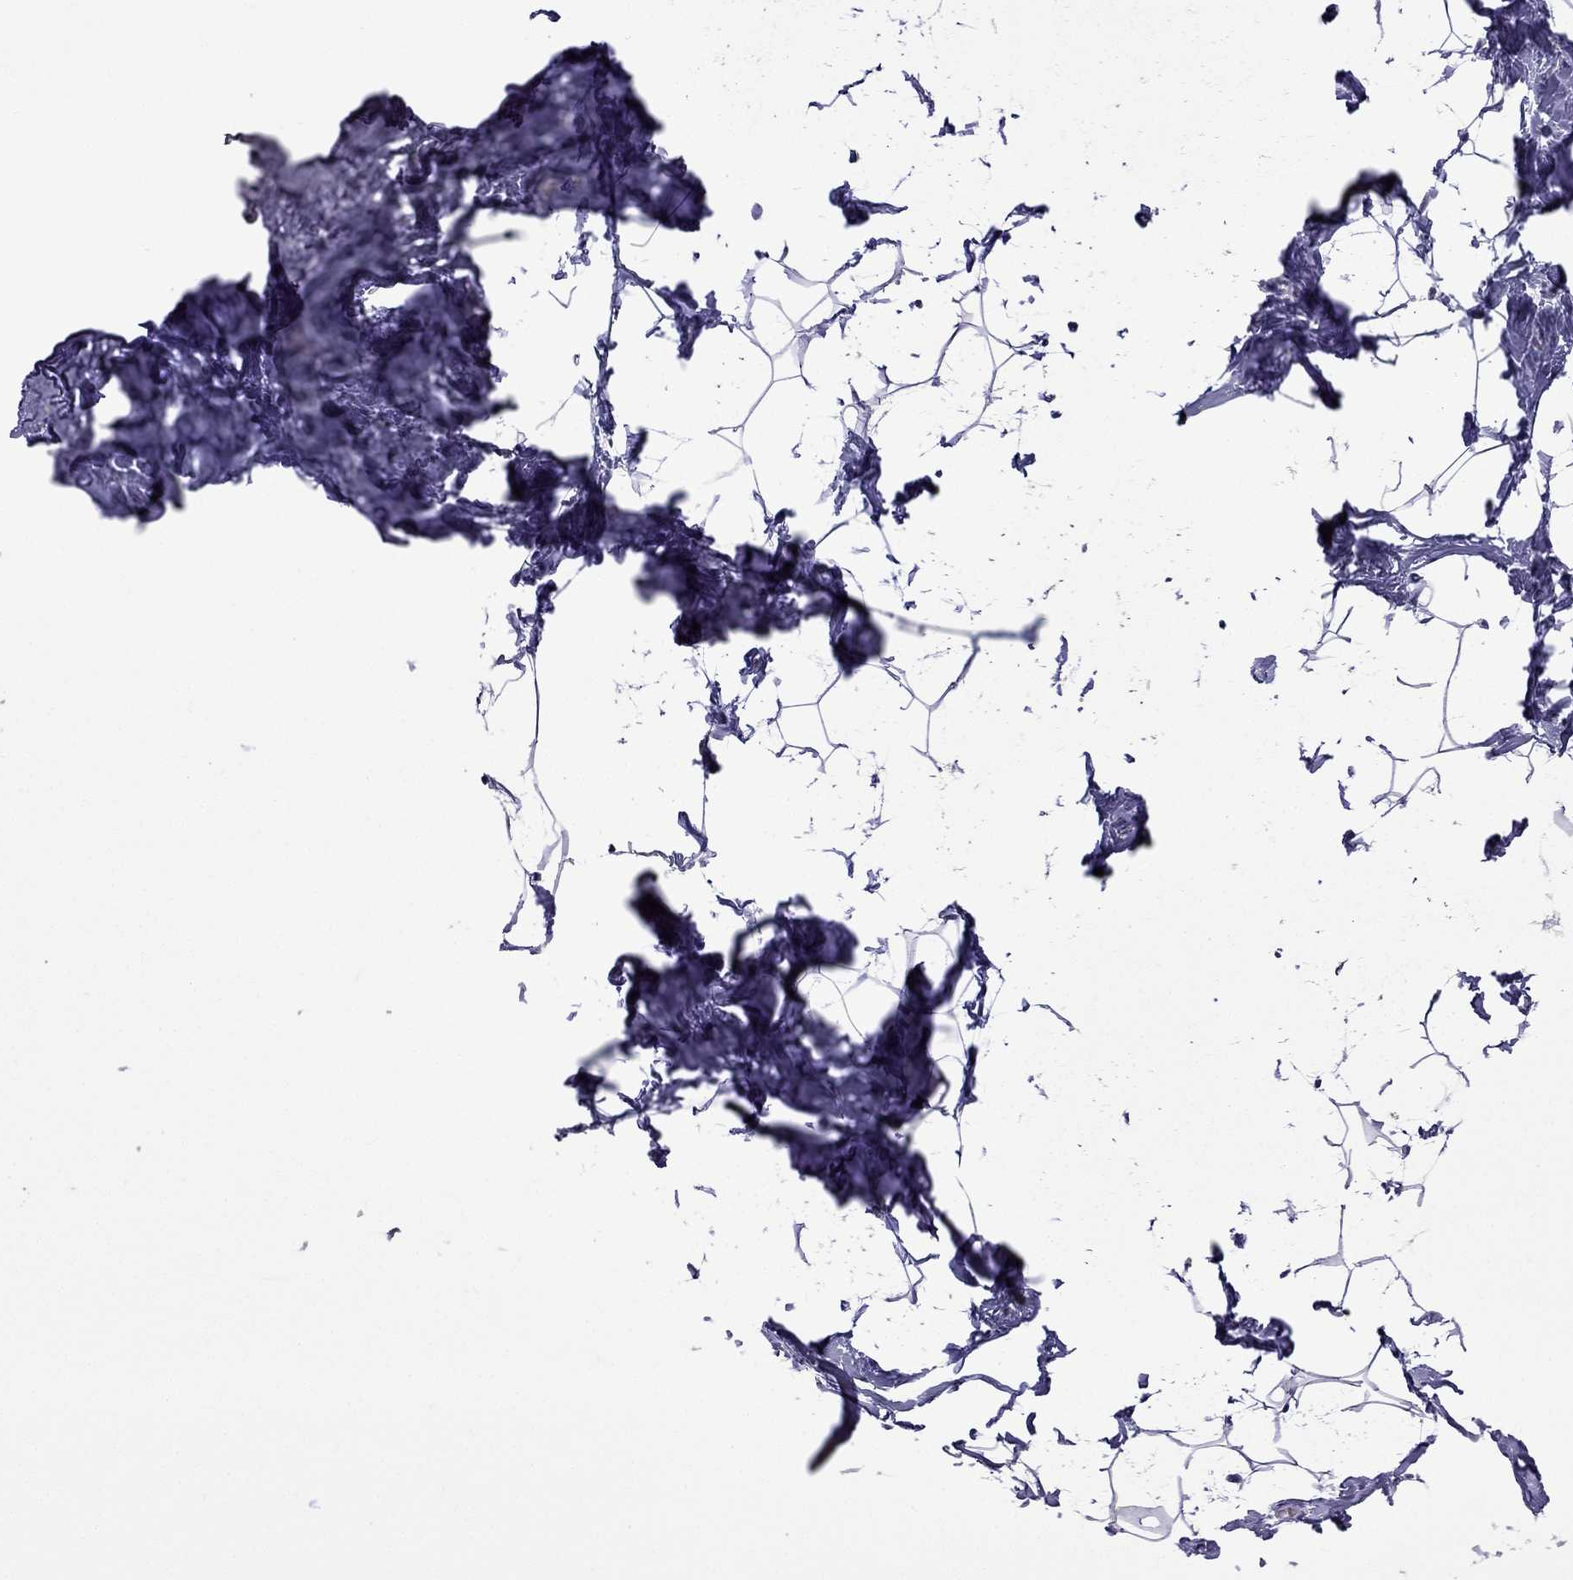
{"staining": {"intensity": "negative", "quantity": "none", "location": "none"}, "tissue": "breast", "cell_type": "Adipocytes", "image_type": "normal", "snomed": [{"axis": "morphology", "description": "Normal tissue, NOS"}, {"axis": "topography", "description": "Breast"}], "caption": "This is an immunohistochemistry photomicrograph of benign breast. There is no staining in adipocytes.", "gene": "TTN", "patient": {"sex": "female", "age": 32}}